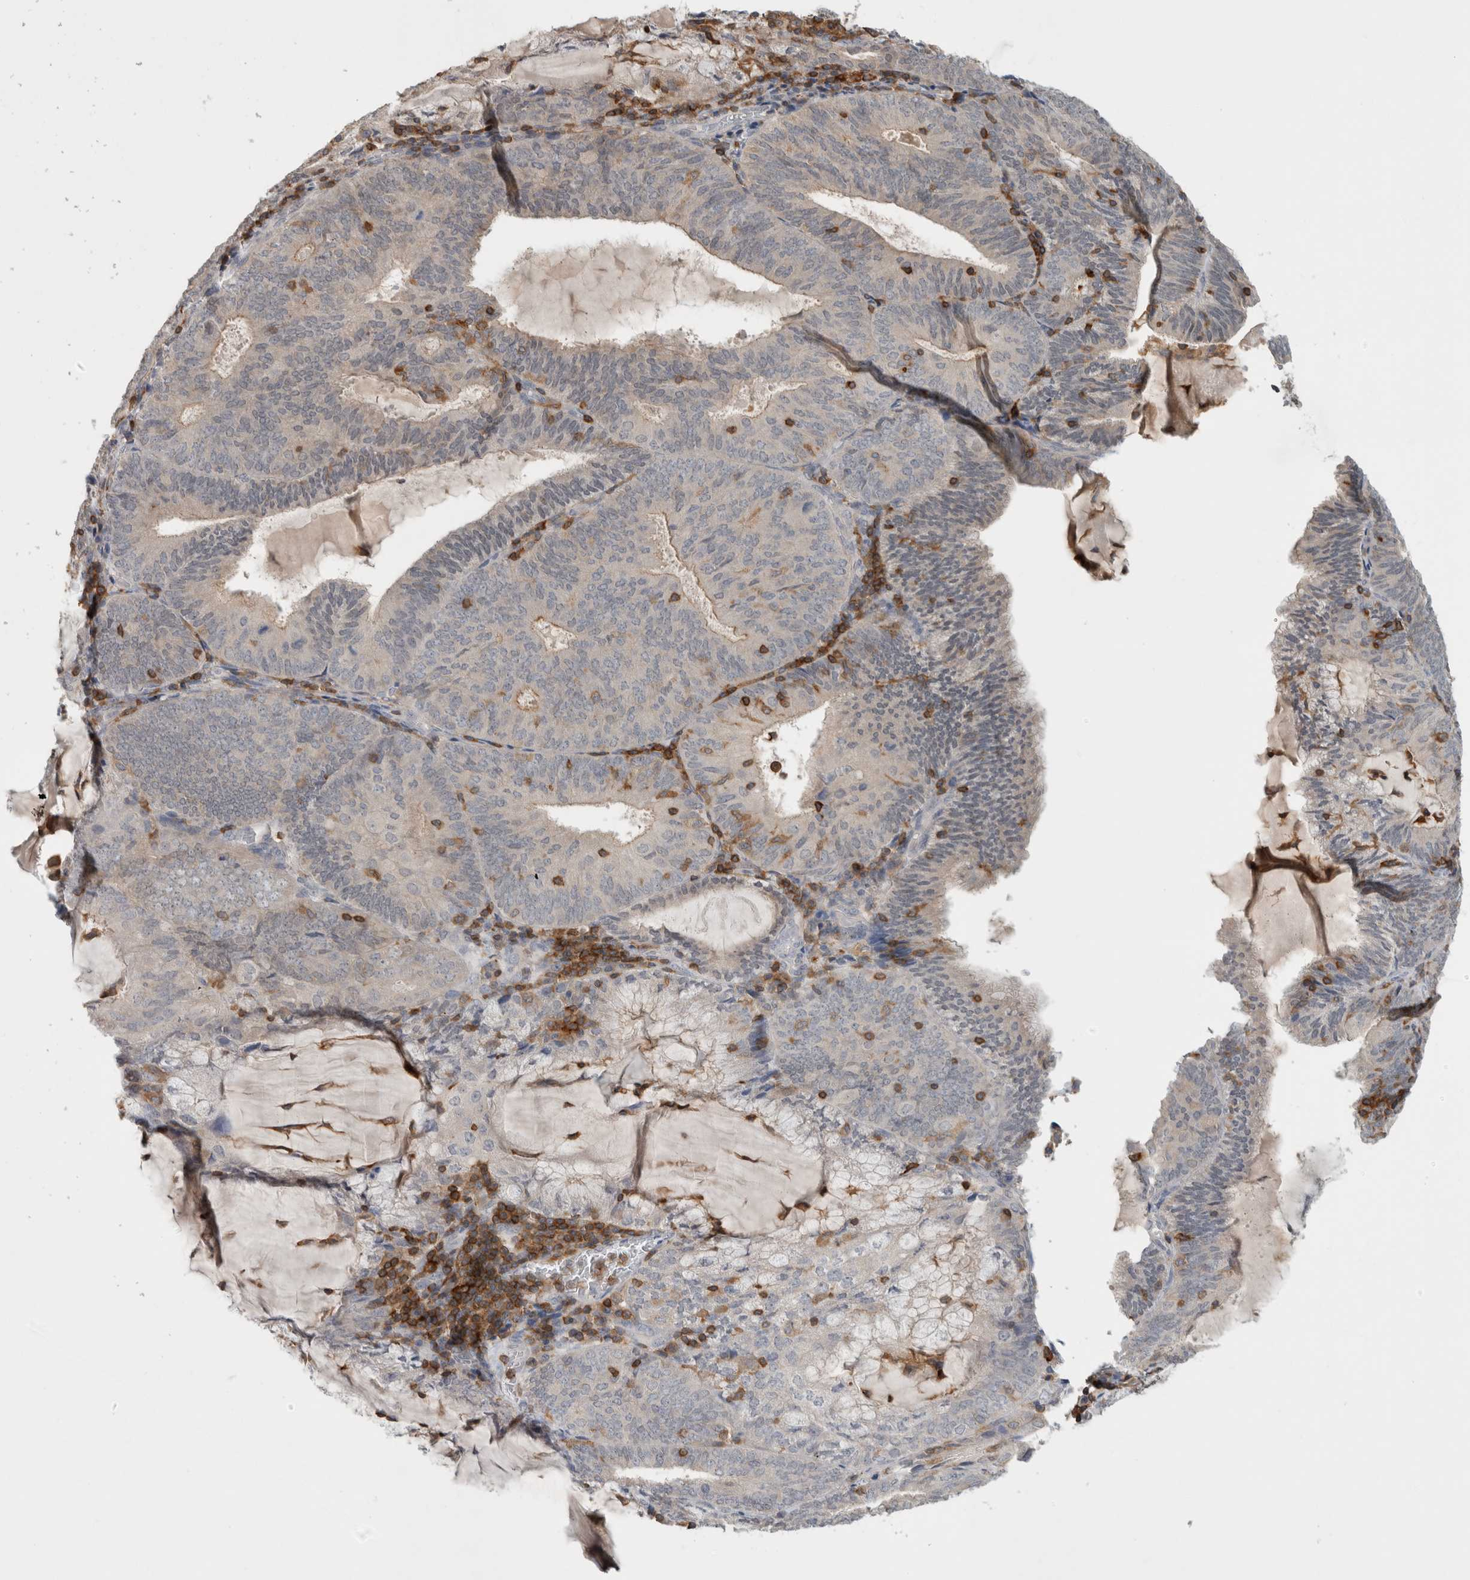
{"staining": {"intensity": "negative", "quantity": "none", "location": "none"}, "tissue": "endometrial cancer", "cell_type": "Tumor cells", "image_type": "cancer", "snomed": [{"axis": "morphology", "description": "Adenocarcinoma, NOS"}, {"axis": "topography", "description": "Endometrium"}], "caption": "Adenocarcinoma (endometrial) was stained to show a protein in brown. There is no significant expression in tumor cells.", "gene": "GFRA2", "patient": {"sex": "female", "age": 81}}